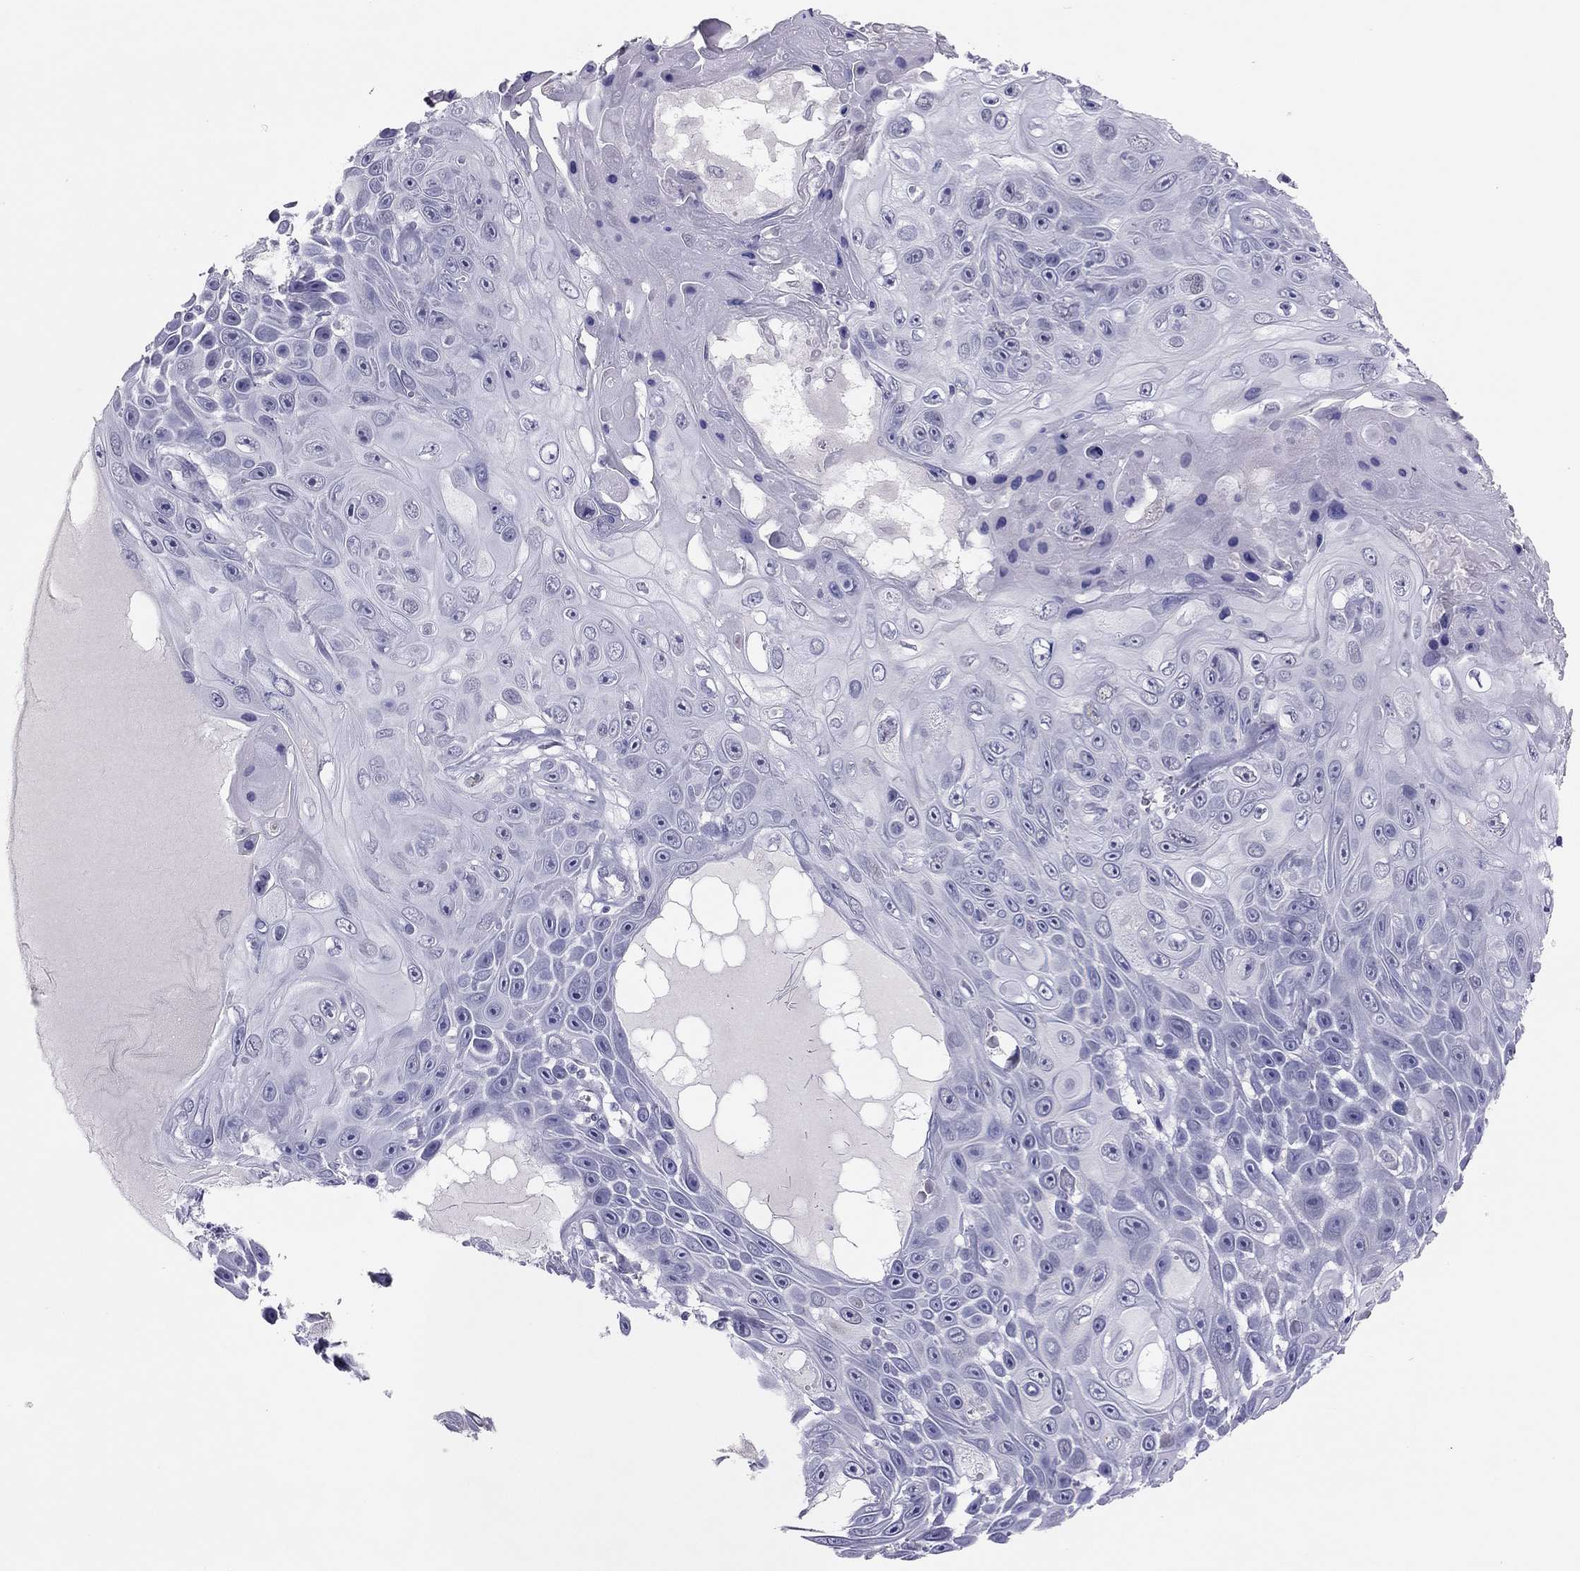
{"staining": {"intensity": "negative", "quantity": "none", "location": "none"}, "tissue": "skin cancer", "cell_type": "Tumor cells", "image_type": "cancer", "snomed": [{"axis": "morphology", "description": "Squamous cell carcinoma, NOS"}, {"axis": "topography", "description": "Skin"}], "caption": "This is an immunohistochemistry (IHC) micrograph of skin squamous cell carcinoma. There is no staining in tumor cells.", "gene": "PHOX2A", "patient": {"sex": "male", "age": 82}}